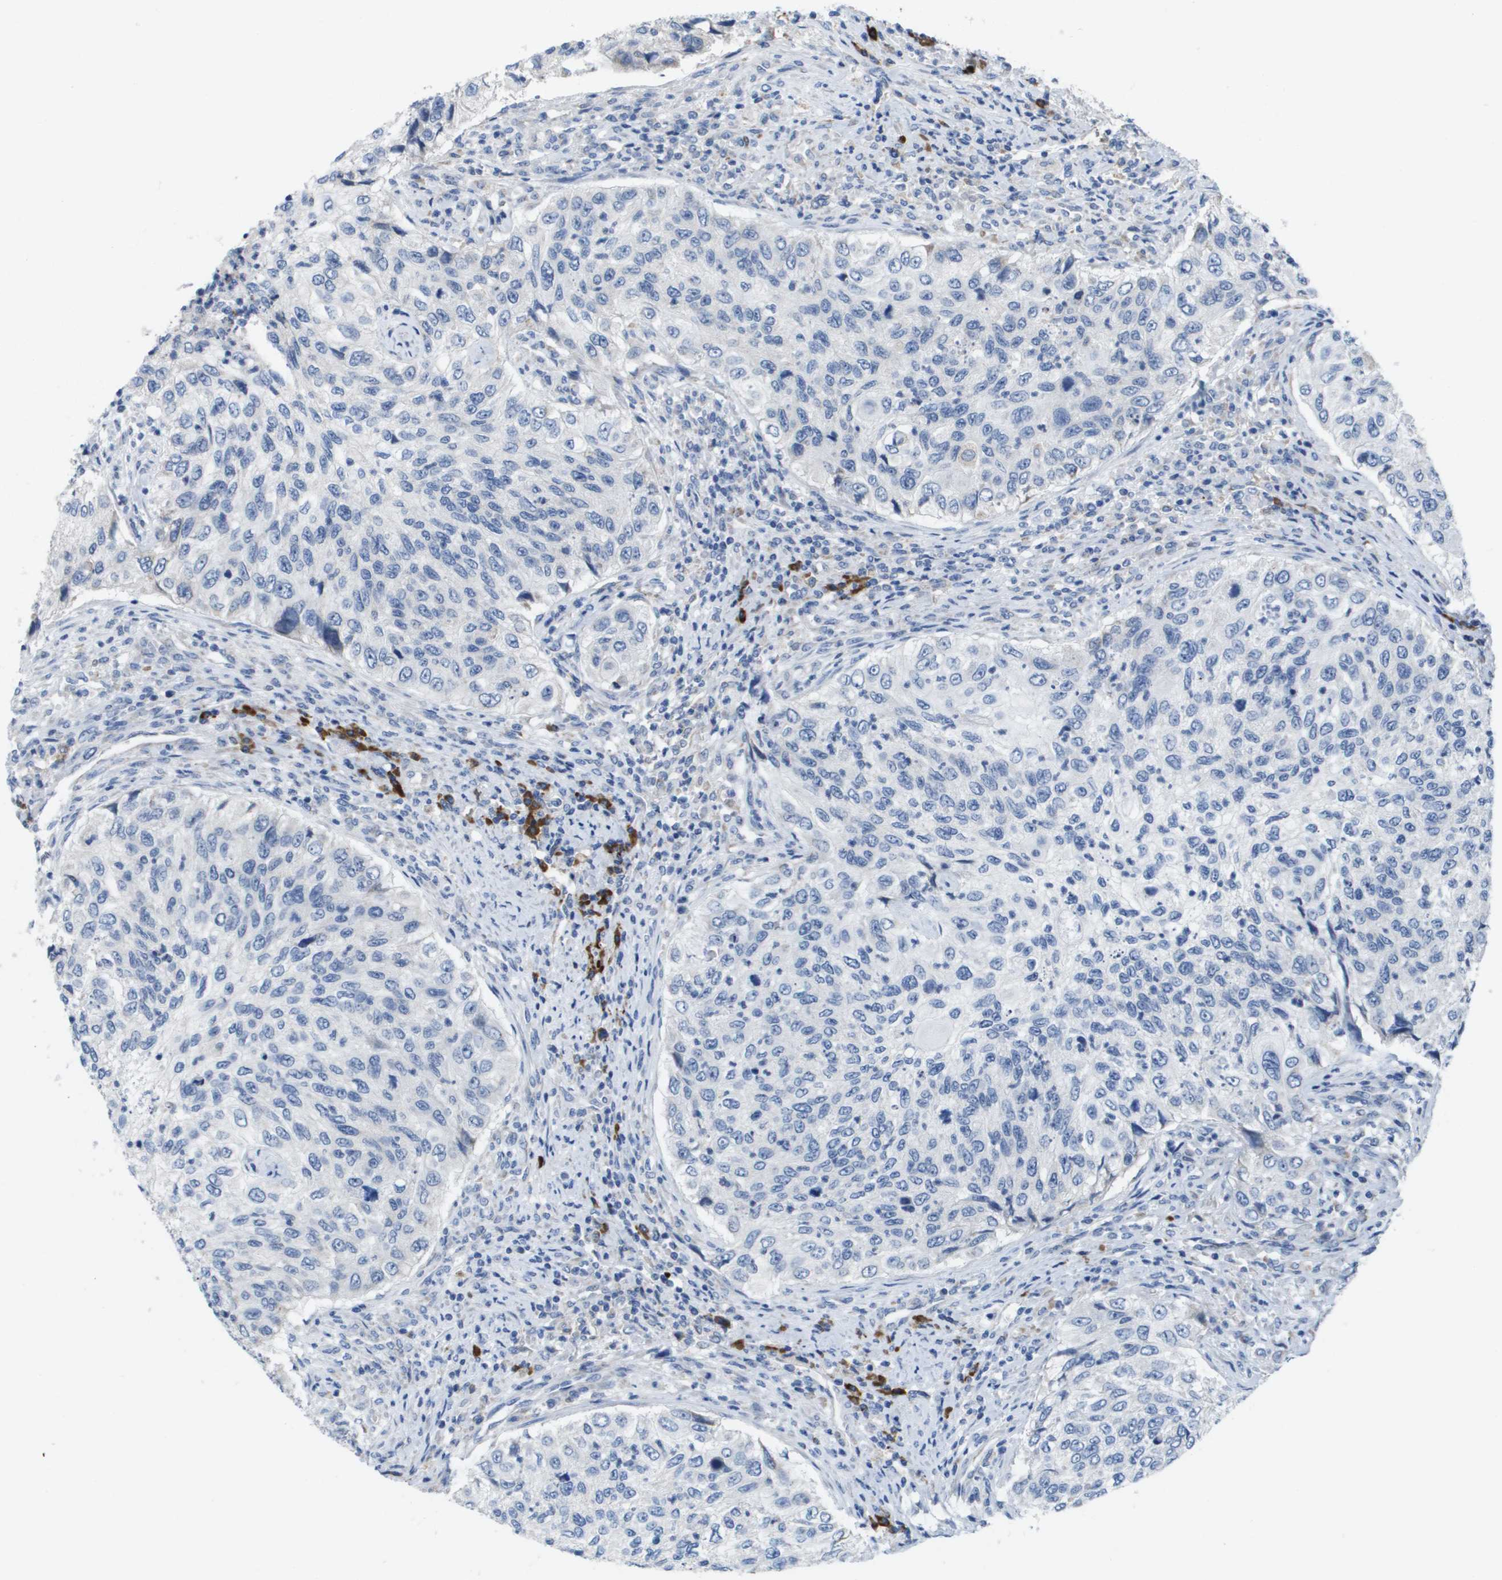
{"staining": {"intensity": "negative", "quantity": "none", "location": "none"}, "tissue": "urothelial cancer", "cell_type": "Tumor cells", "image_type": "cancer", "snomed": [{"axis": "morphology", "description": "Urothelial carcinoma, High grade"}, {"axis": "topography", "description": "Urinary bladder"}], "caption": "Micrograph shows no significant protein positivity in tumor cells of urothelial cancer. The staining was performed using DAB to visualize the protein expression in brown, while the nuclei were stained in blue with hematoxylin (Magnification: 20x).", "gene": "CD3G", "patient": {"sex": "female", "age": 60}}